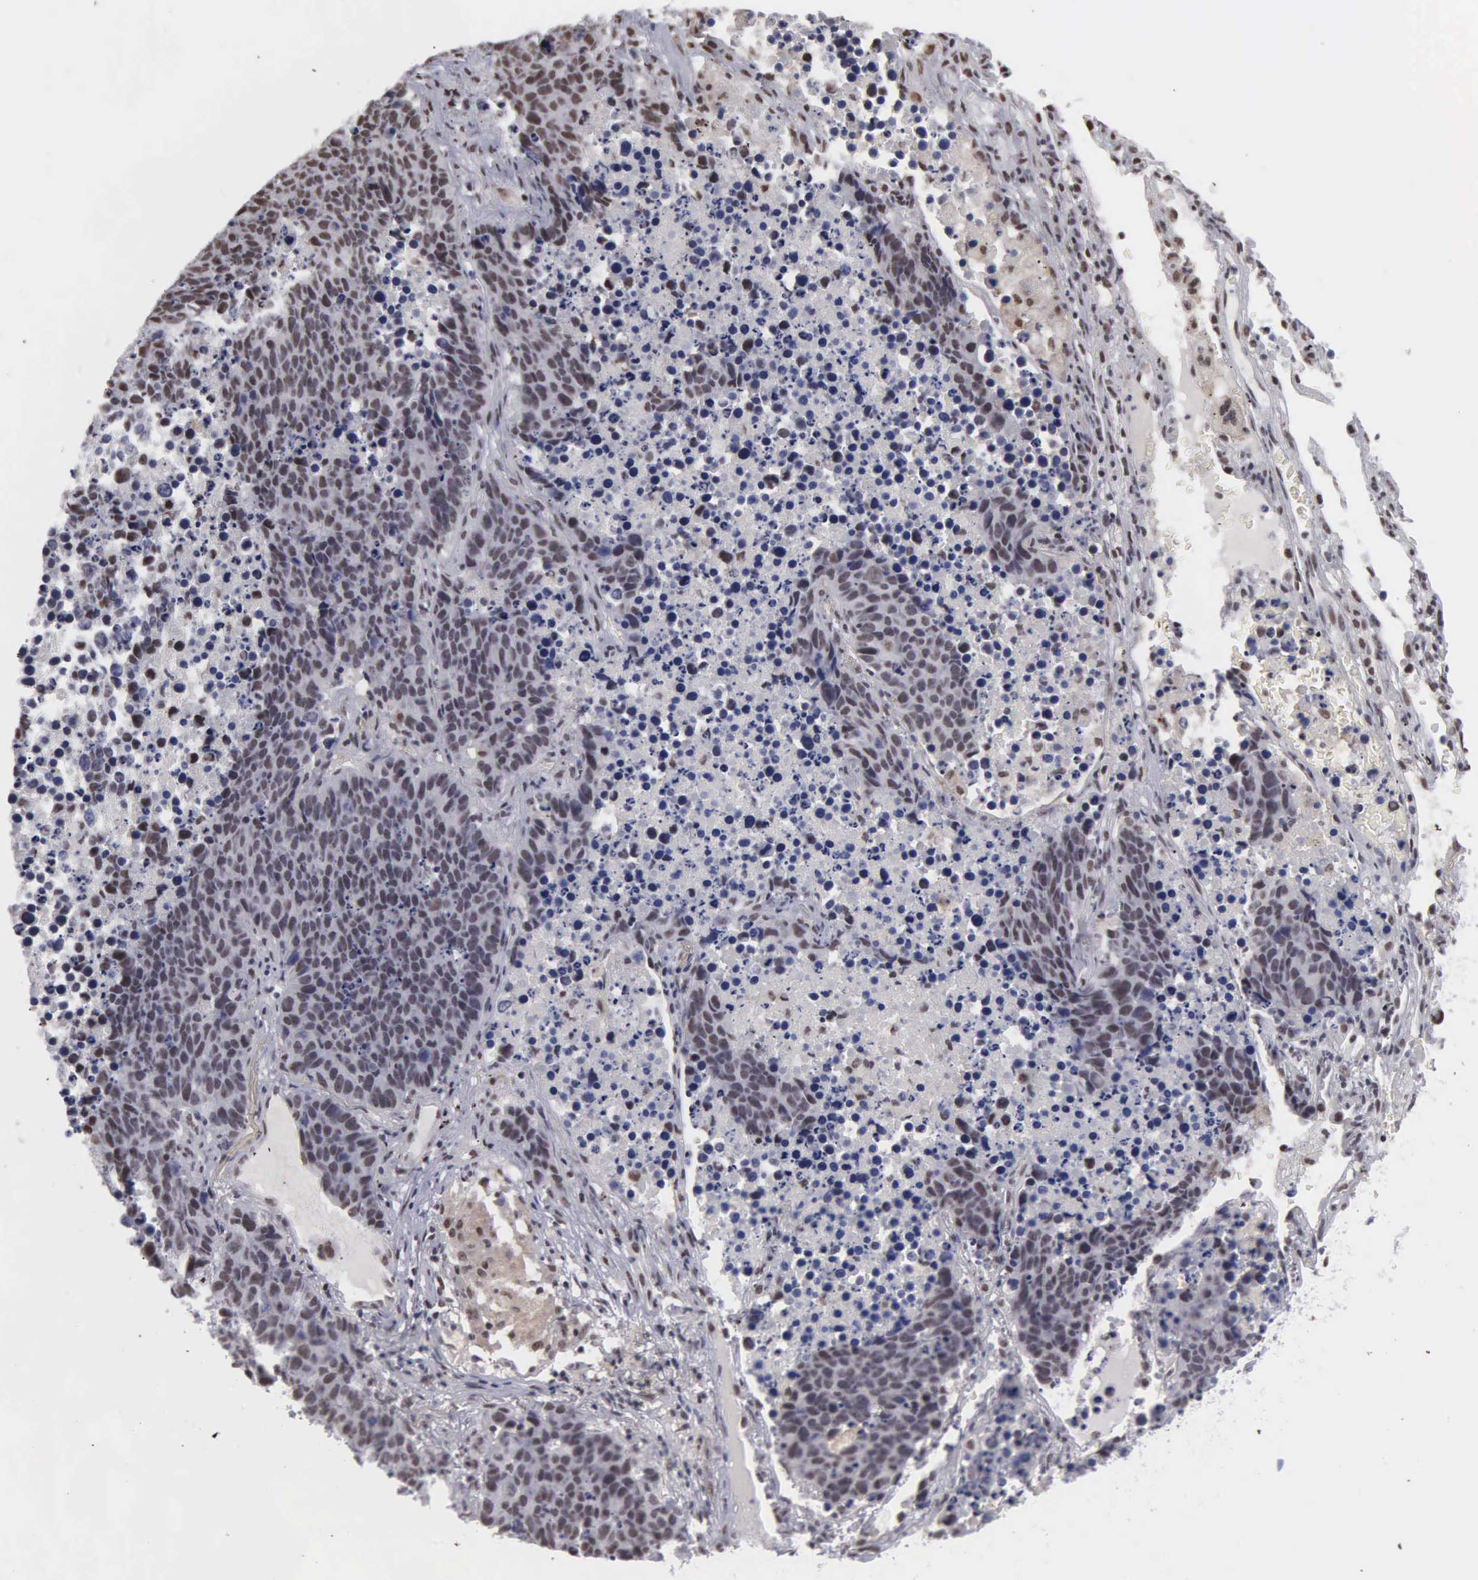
{"staining": {"intensity": "weak", "quantity": ">75%", "location": "nuclear"}, "tissue": "lung cancer", "cell_type": "Tumor cells", "image_type": "cancer", "snomed": [{"axis": "morphology", "description": "Carcinoid, malignant, NOS"}, {"axis": "topography", "description": "Lung"}], "caption": "Lung cancer (carcinoid (malignant)) stained with DAB immunohistochemistry (IHC) exhibits low levels of weak nuclear positivity in about >75% of tumor cells. The staining was performed using DAB, with brown indicating positive protein expression. Nuclei are stained blue with hematoxylin.", "gene": "KIAA0586", "patient": {"sex": "male", "age": 60}}